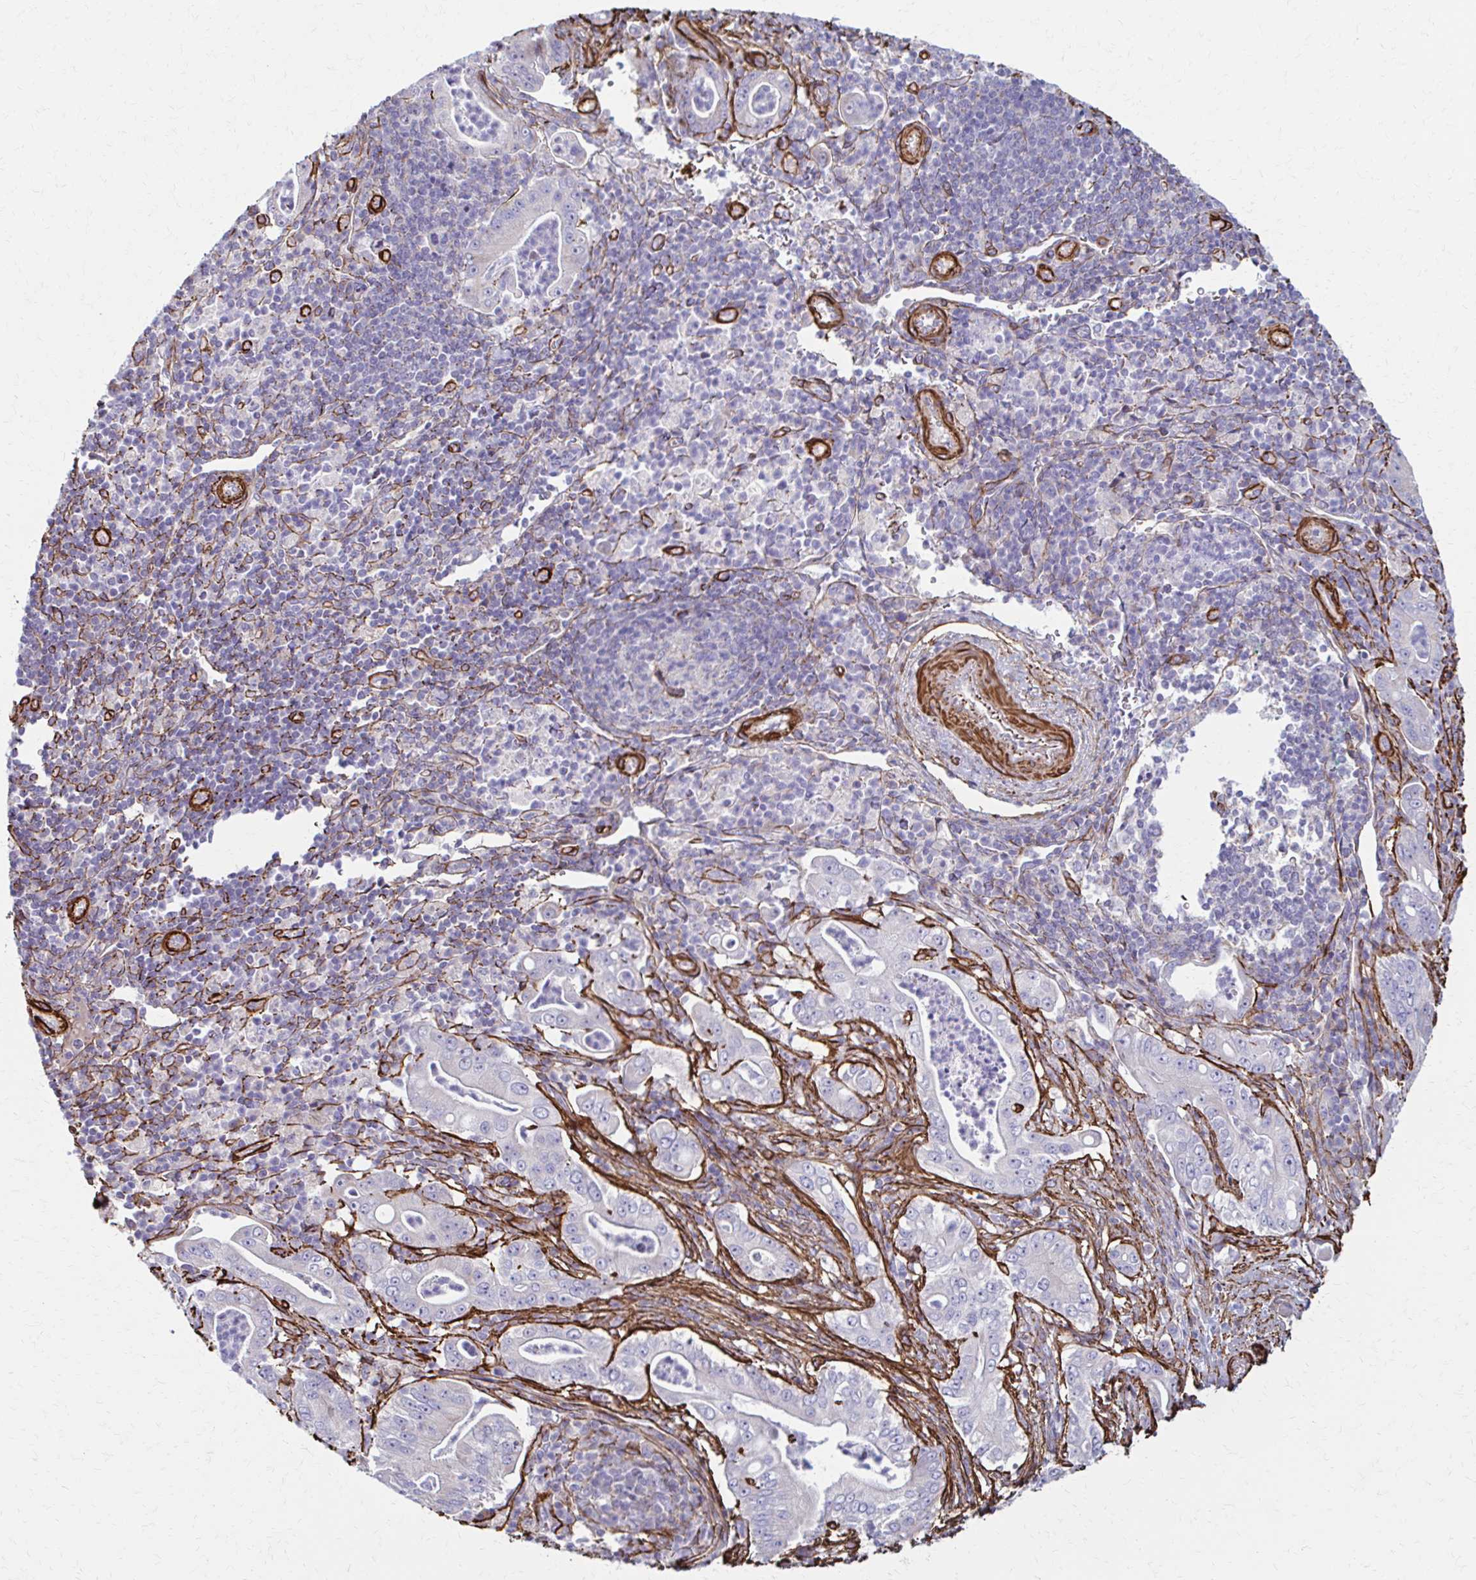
{"staining": {"intensity": "negative", "quantity": "none", "location": "none"}, "tissue": "pancreatic cancer", "cell_type": "Tumor cells", "image_type": "cancer", "snomed": [{"axis": "morphology", "description": "Adenocarcinoma, NOS"}, {"axis": "topography", "description": "Pancreas"}], "caption": "This is a photomicrograph of immunohistochemistry staining of adenocarcinoma (pancreatic), which shows no positivity in tumor cells.", "gene": "TIMMDC1", "patient": {"sex": "male", "age": 71}}